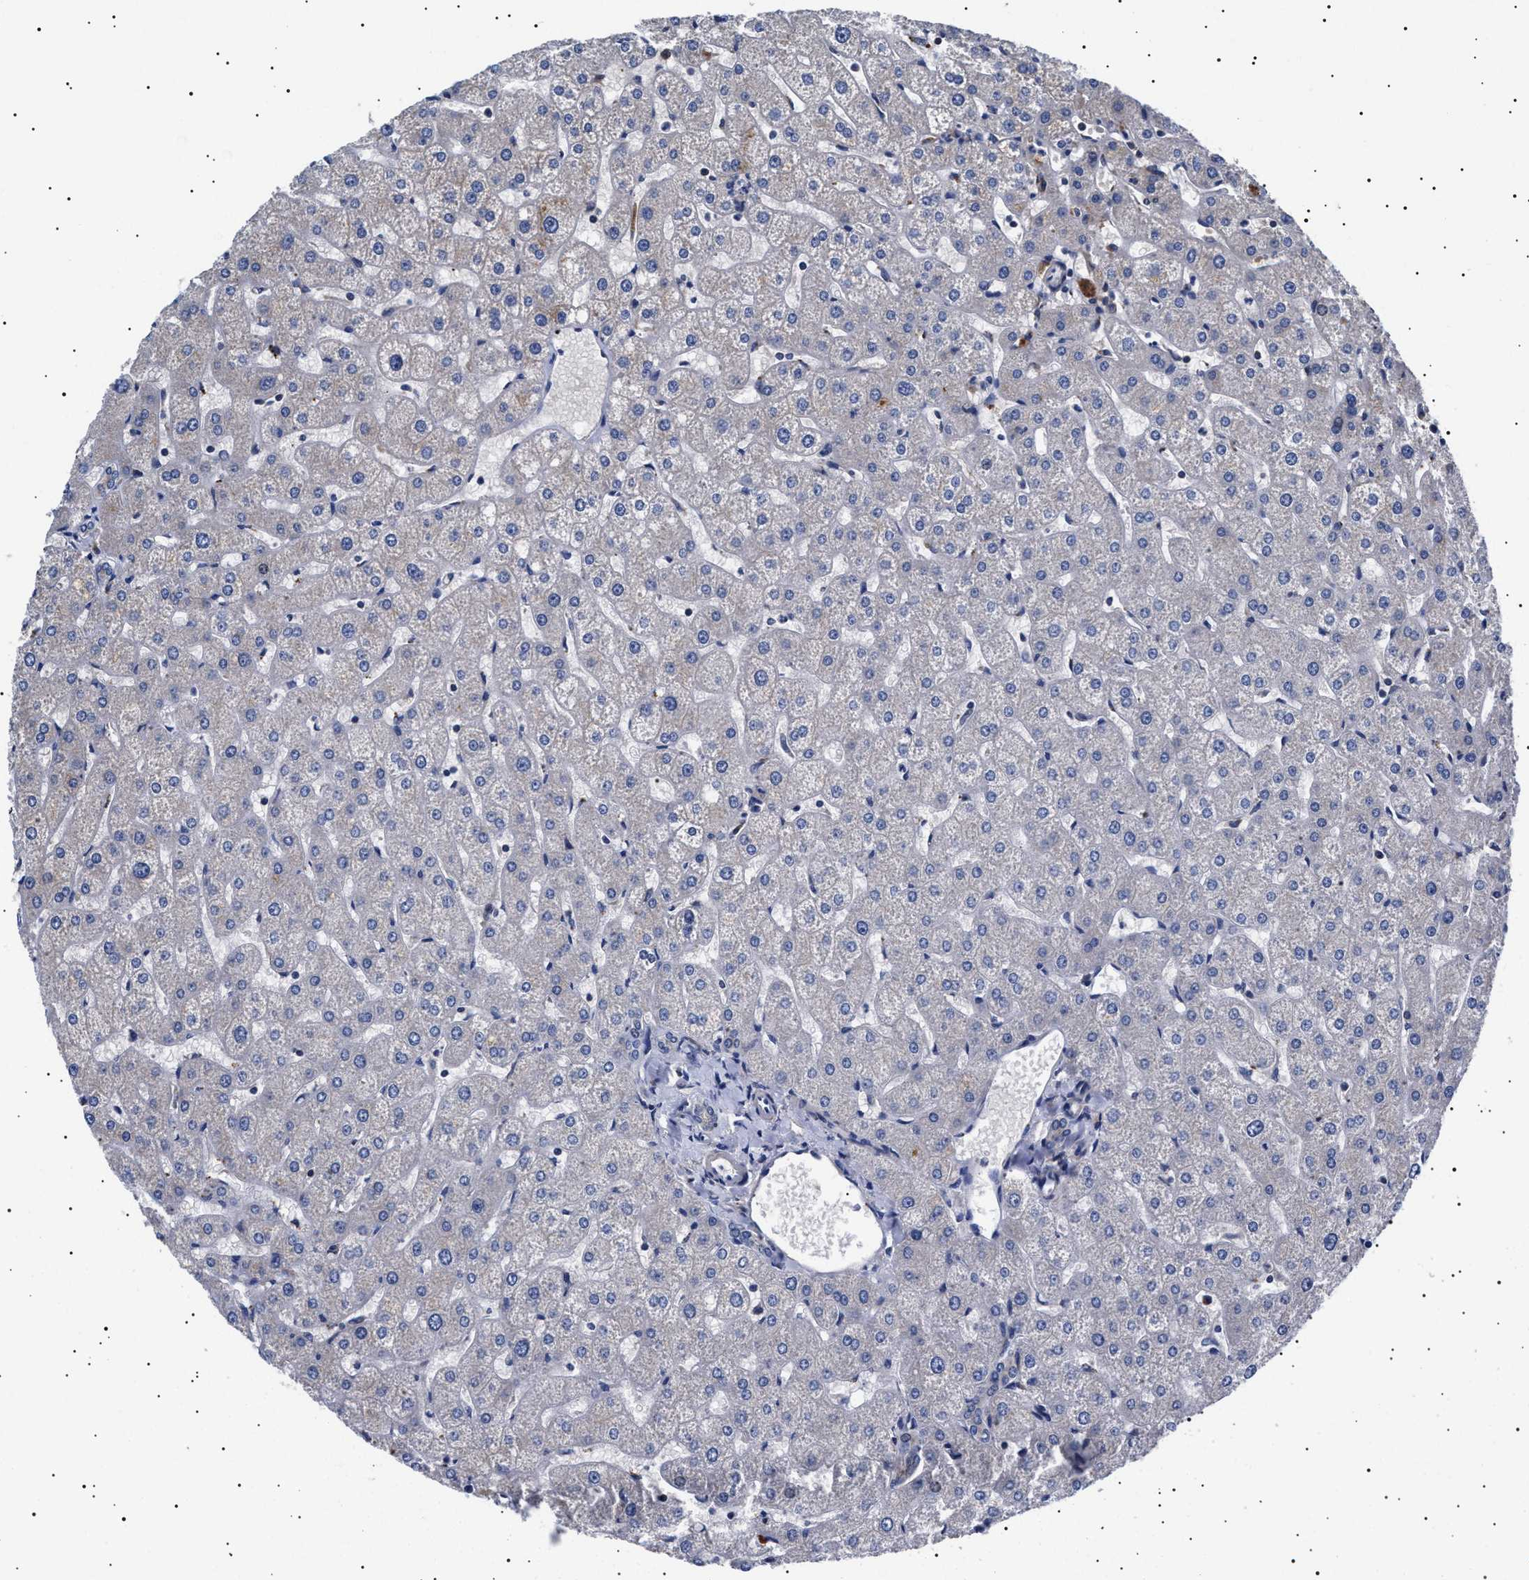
{"staining": {"intensity": "negative", "quantity": "none", "location": "none"}, "tissue": "liver", "cell_type": "Cholangiocytes", "image_type": "normal", "snomed": [{"axis": "morphology", "description": "Normal tissue, NOS"}, {"axis": "topography", "description": "Liver"}], "caption": "The photomicrograph shows no staining of cholangiocytes in benign liver. The staining is performed using DAB (3,3'-diaminobenzidine) brown chromogen with nuclei counter-stained in using hematoxylin.", "gene": "SLC4A7", "patient": {"sex": "male", "age": 67}}